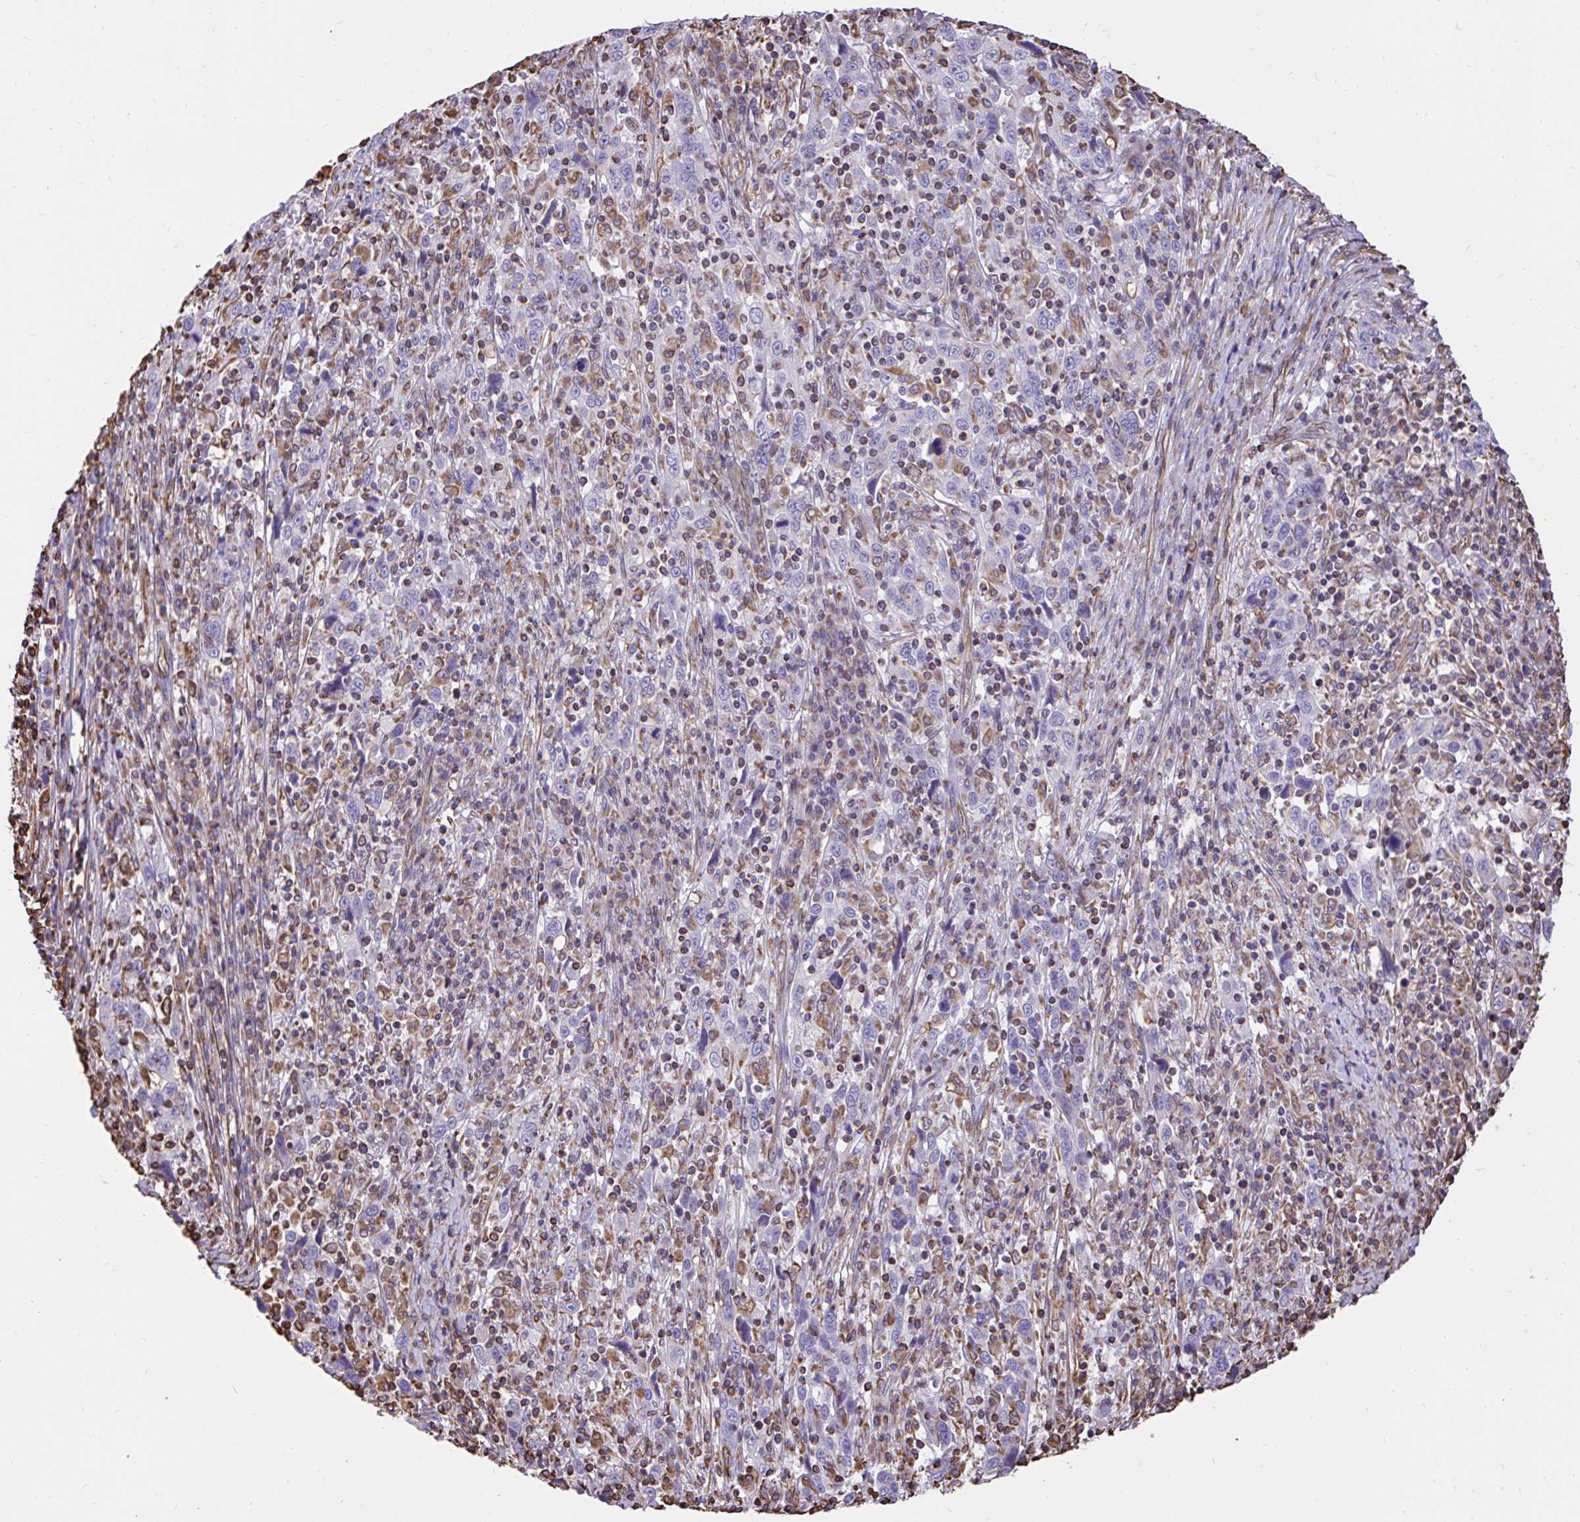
{"staining": {"intensity": "negative", "quantity": "none", "location": "none"}, "tissue": "cervical cancer", "cell_type": "Tumor cells", "image_type": "cancer", "snomed": [{"axis": "morphology", "description": "Squamous cell carcinoma, NOS"}, {"axis": "topography", "description": "Cervix"}], "caption": "This is an IHC histopathology image of squamous cell carcinoma (cervical). There is no positivity in tumor cells.", "gene": "RNF103", "patient": {"sex": "female", "age": 46}}